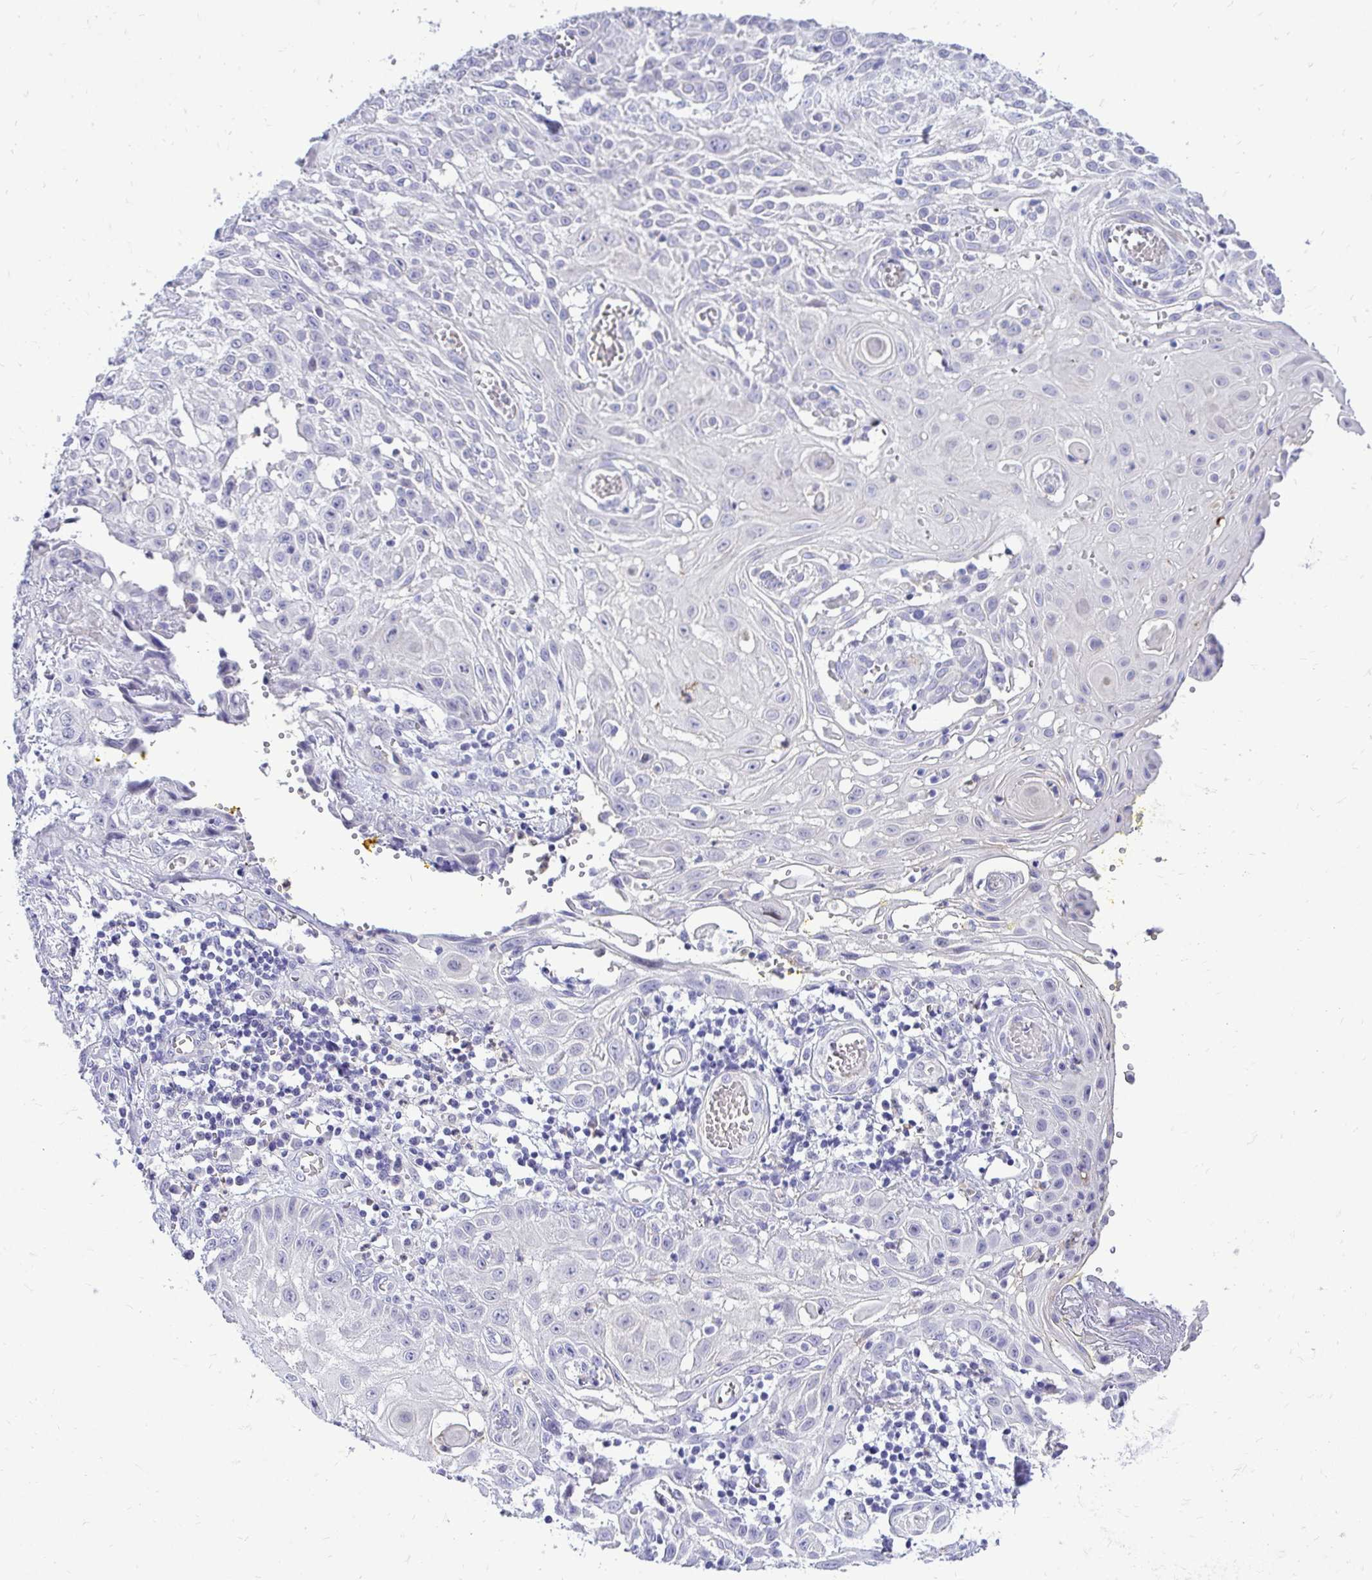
{"staining": {"intensity": "negative", "quantity": "none", "location": "none"}, "tissue": "skin cancer", "cell_type": "Tumor cells", "image_type": "cancer", "snomed": [{"axis": "morphology", "description": "Squamous cell carcinoma, NOS"}, {"axis": "topography", "description": "Skin"}, {"axis": "topography", "description": "Vulva"}], "caption": "Tumor cells show no significant protein positivity in skin squamous cell carcinoma.", "gene": "ZSWIM9", "patient": {"sex": "female", "age": 71}}